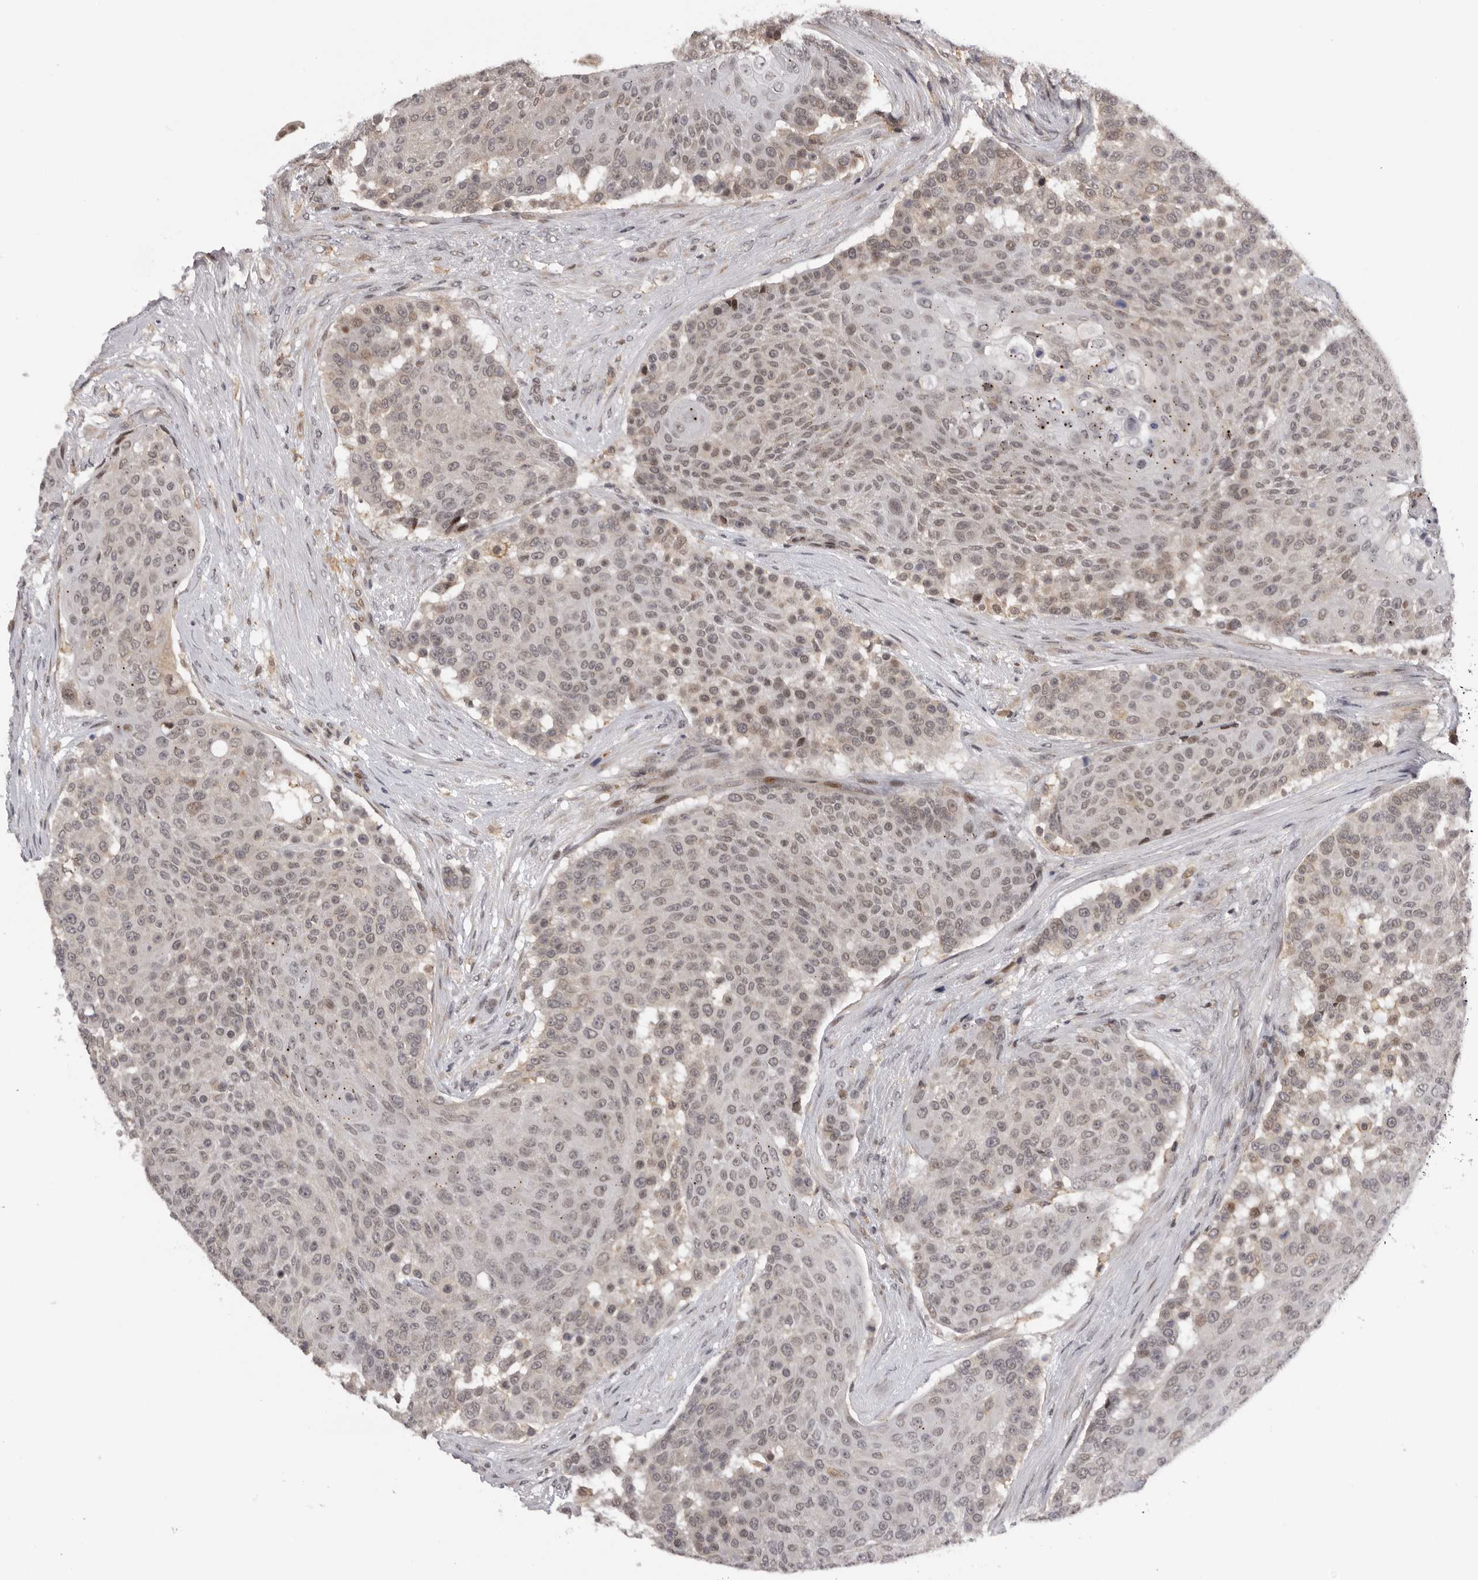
{"staining": {"intensity": "weak", "quantity": ">75%", "location": "nuclear"}, "tissue": "urothelial cancer", "cell_type": "Tumor cells", "image_type": "cancer", "snomed": [{"axis": "morphology", "description": "Urothelial carcinoma, High grade"}, {"axis": "topography", "description": "Urinary bladder"}], "caption": "Immunohistochemistry staining of urothelial cancer, which demonstrates low levels of weak nuclear expression in approximately >75% of tumor cells indicating weak nuclear protein expression. The staining was performed using DAB (3,3'-diaminobenzidine) (brown) for protein detection and nuclei were counterstained in hematoxylin (blue).", "gene": "KIF2B", "patient": {"sex": "female", "age": 63}}